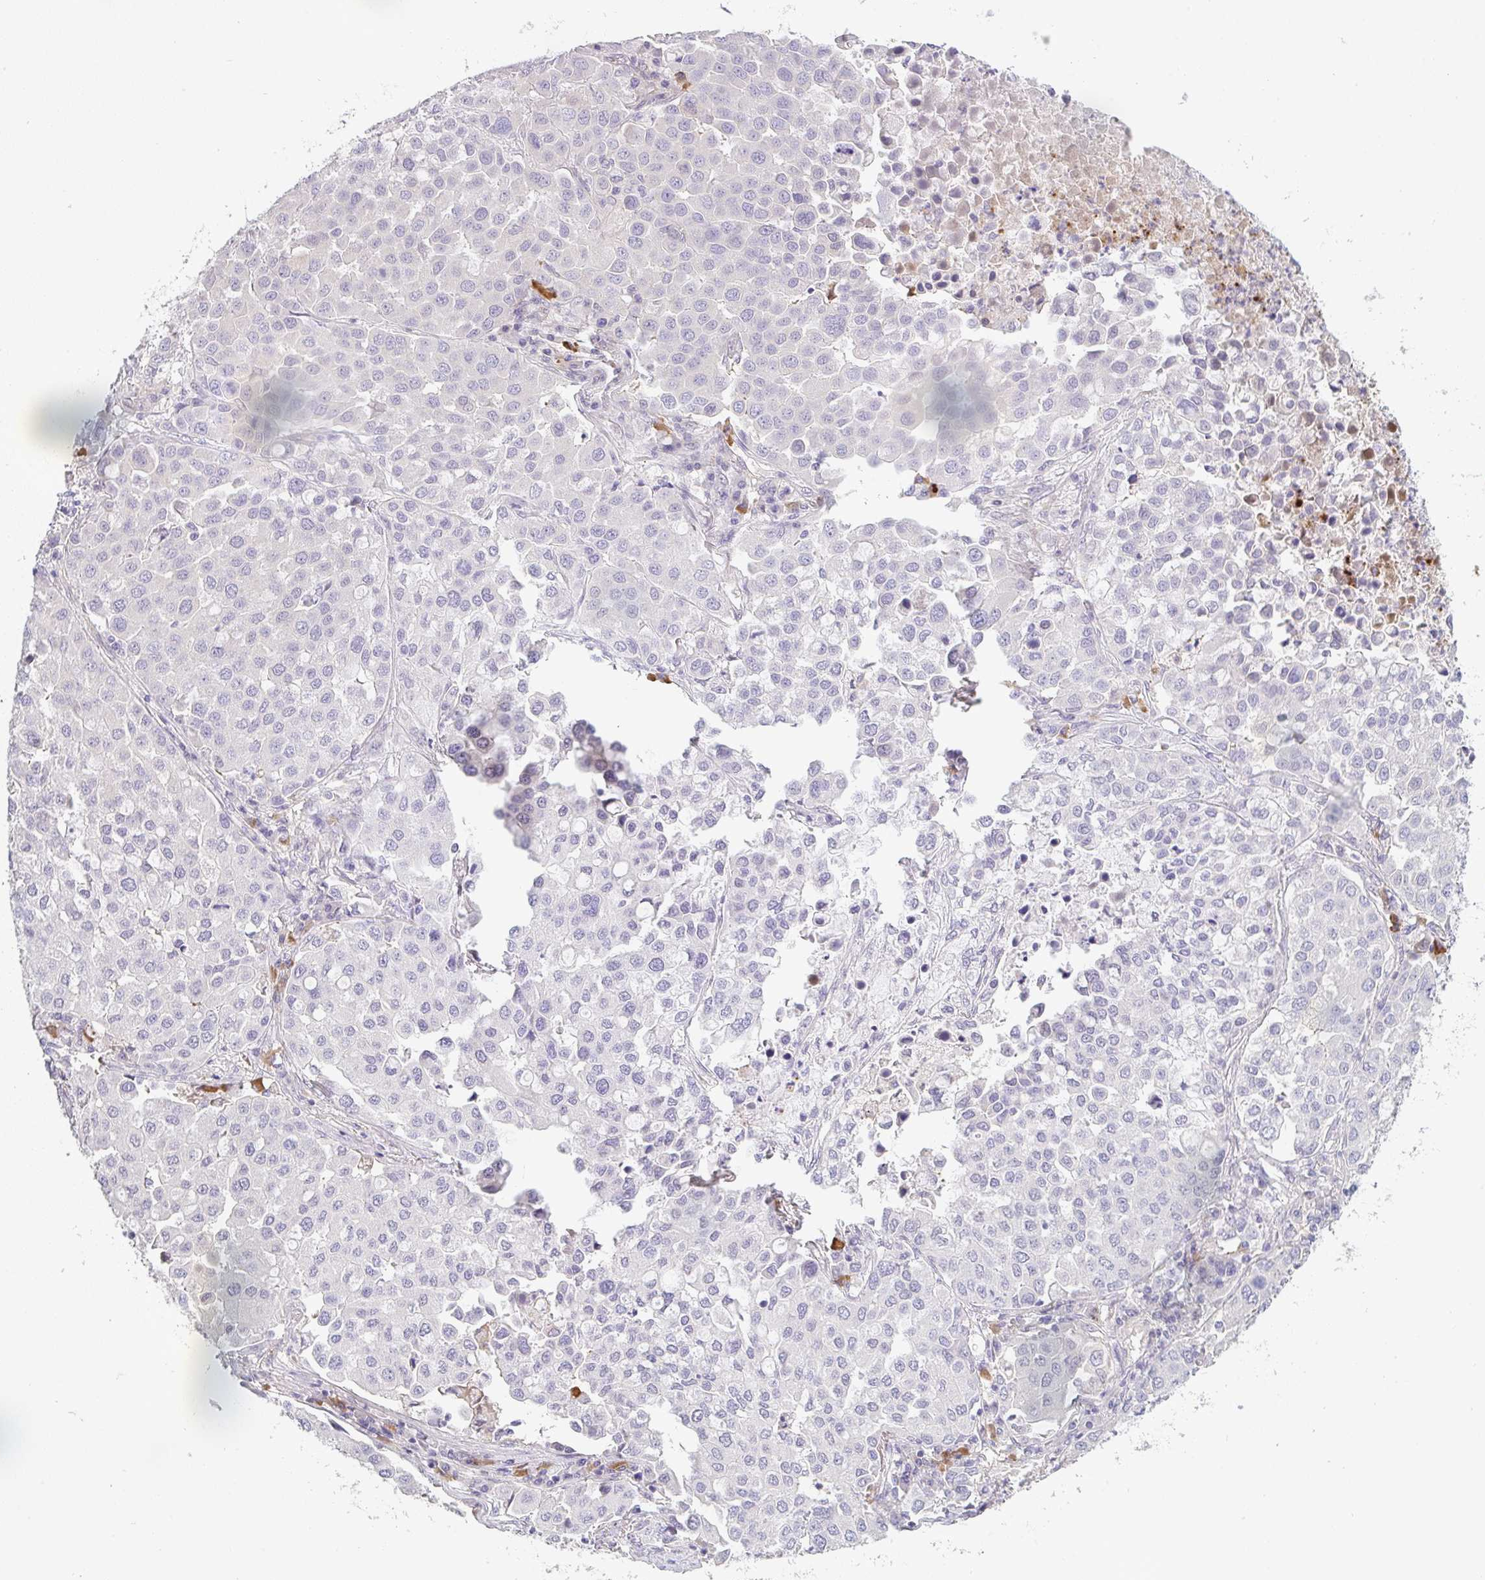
{"staining": {"intensity": "negative", "quantity": "none", "location": "none"}, "tissue": "lung cancer", "cell_type": "Tumor cells", "image_type": "cancer", "snomed": [{"axis": "morphology", "description": "Adenocarcinoma, NOS"}, {"axis": "morphology", "description": "Adenocarcinoma, metastatic, NOS"}, {"axis": "topography", "description": "Lymph node"}, {"axis": "topography", "description": "Lung"}], "caption": "Human lung metastatic adenocarcinoma stained for a protein using immunohistochemistry shows no expression in tumor cells.", "gene": "TNFRSF10A", "patient": {"sex": "female", "age": 65}}